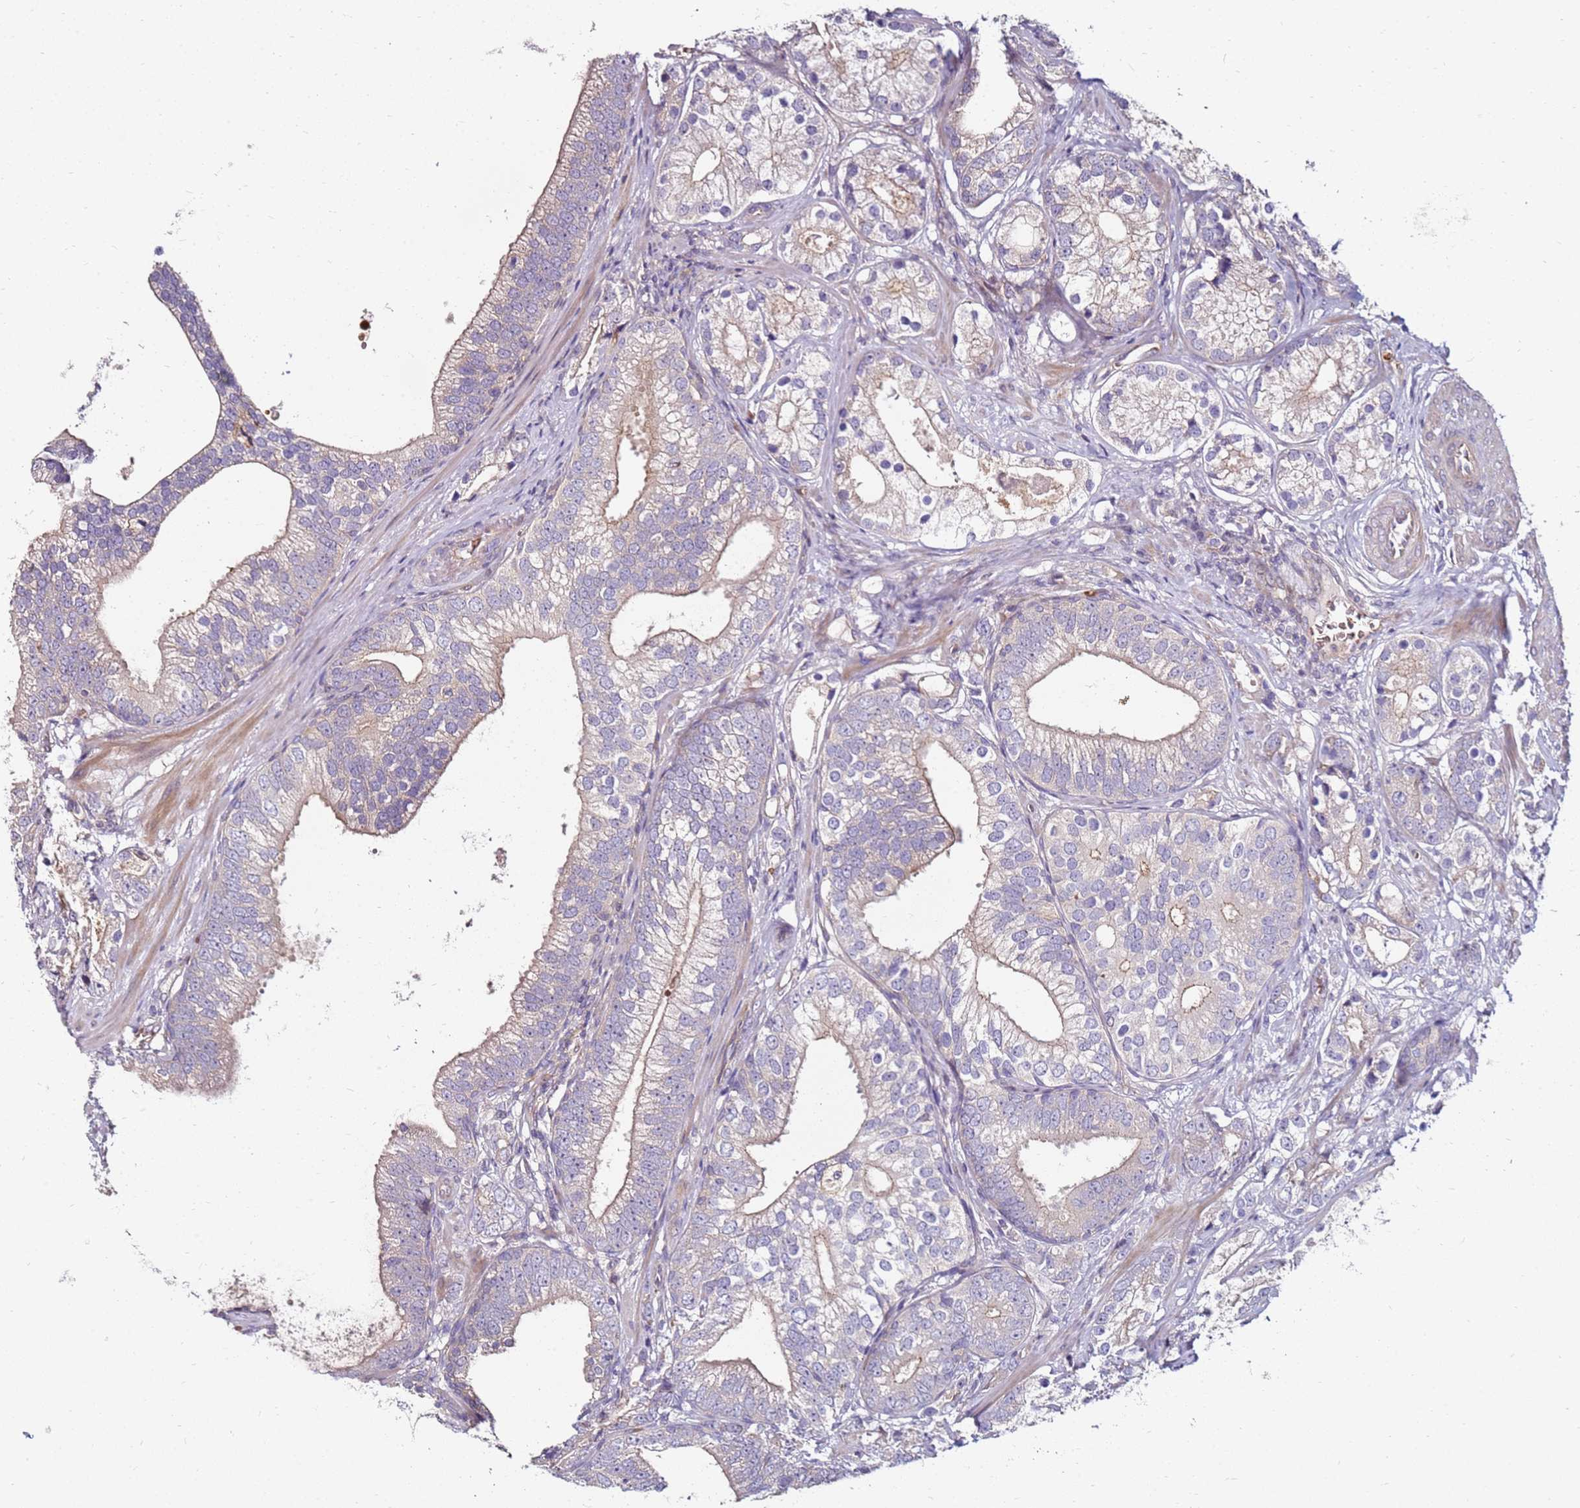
{"staining": {"intensity": "negative", "quantity": "none", "location": "none"}, "tissue": "prostate cancer", "cell_type": "Tumor cells", "image_type": "cancer", "snomed": [{"axis": "morphology", "description": "Adenocarcinoma, High grade"}, {"axis": "topography", "description": "Prostate"}], "caption": "Immunohistochemistry (IHC) micrograph of human adenocarcinoma (high-grade) (prostate) stained for a protein (brown), which demonstrates no positivity in tumor cells.", "gene": "RNF11", "patient": {"sex": "male", "age": 75}}